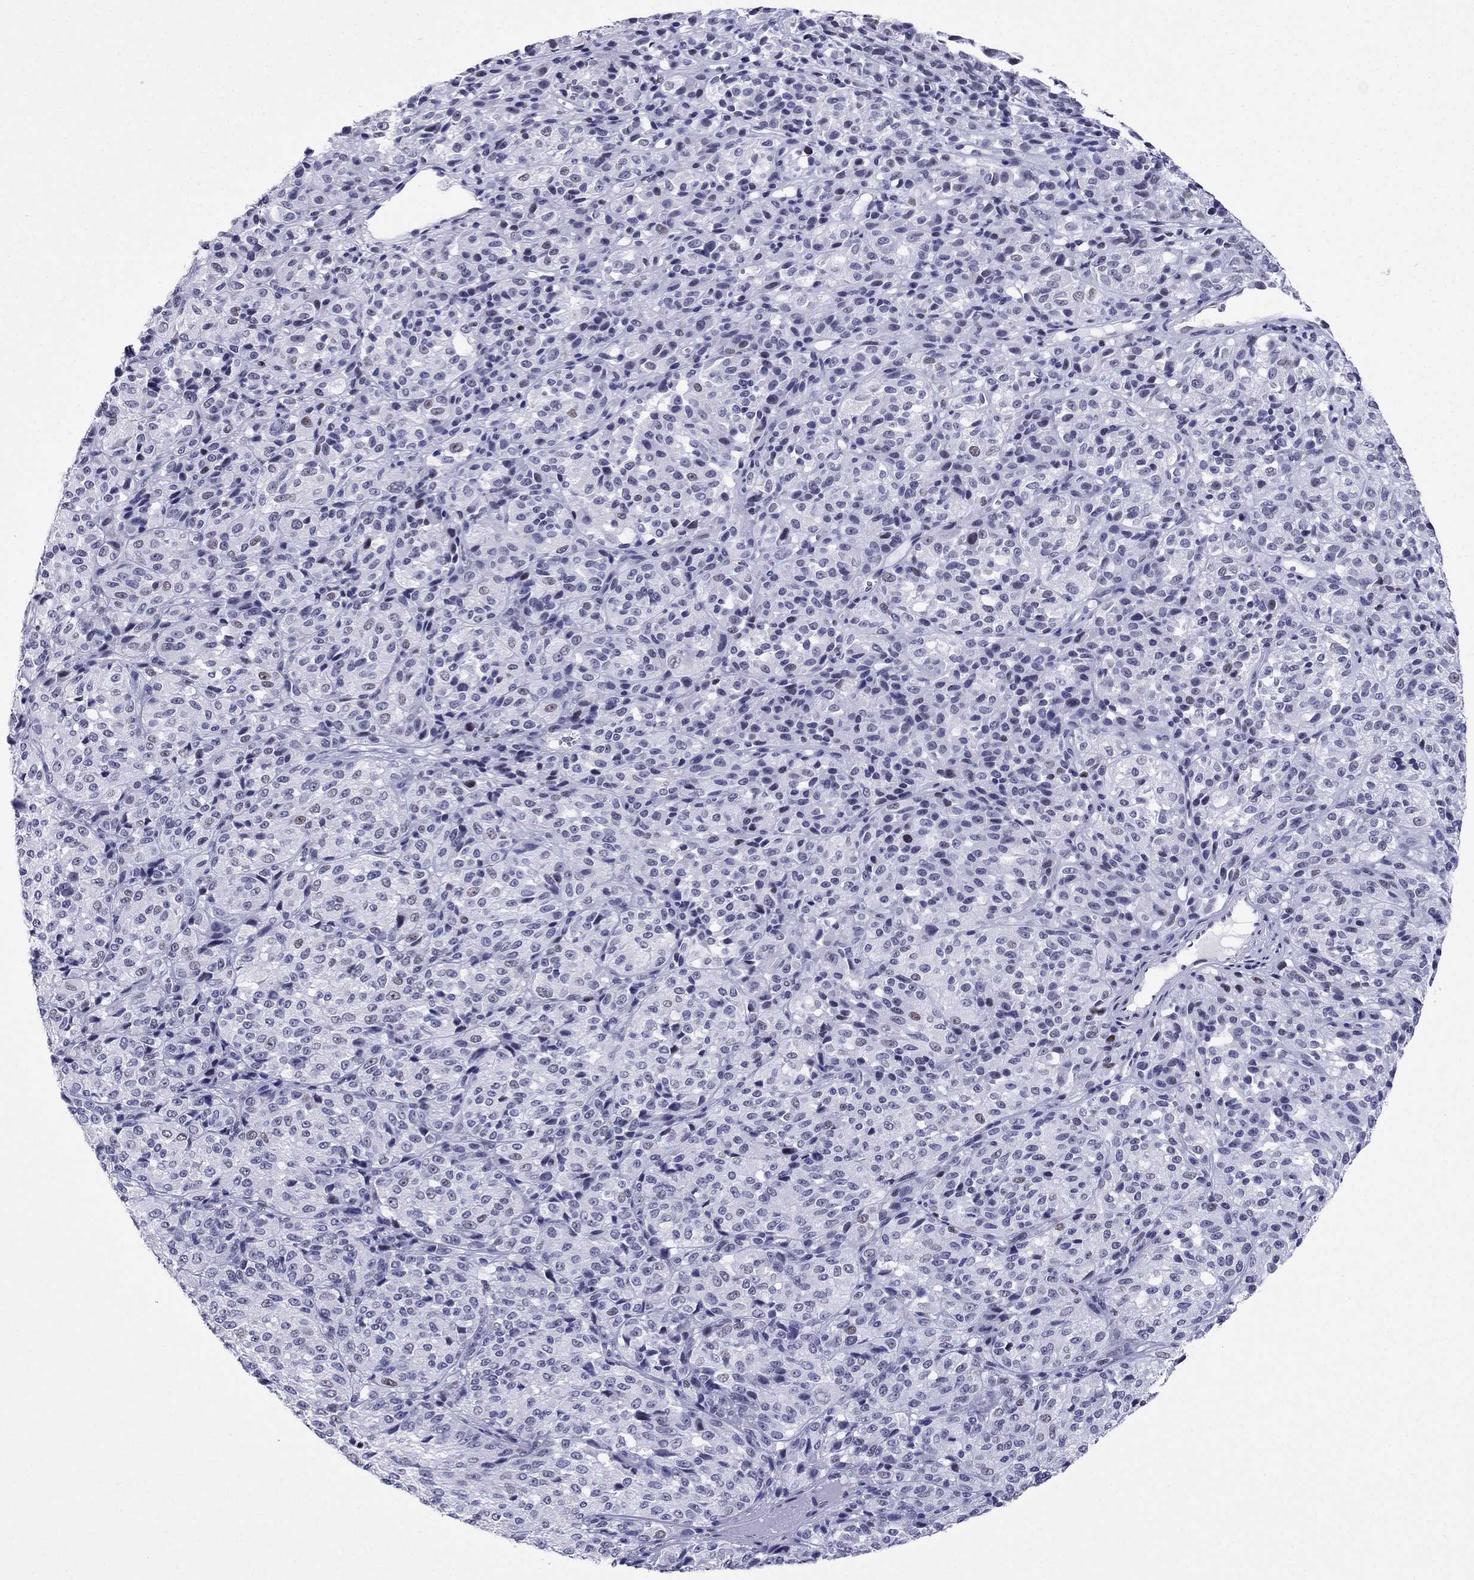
{"staining": {"intensity": "moderate", "quantity": "25%-75%", "location": "nuclear"}, "tissue": "melanoma", "cell_type": "Tumor cells", "image_type": "cancer", "snomed": [{"axis": "morphology", "description": "Malignant melanoma, Metastatic site"}, {"axis": "topography", "description": "Brain"}], "caption": "Human malignant melanoma (metastatic site) stained for a protein (brown) reveals moderate nuclear positive positivity in about 25%-75% of tumor cells.", "gene": "PPM1G", "patient": {"sex": "female", "age": 56}}